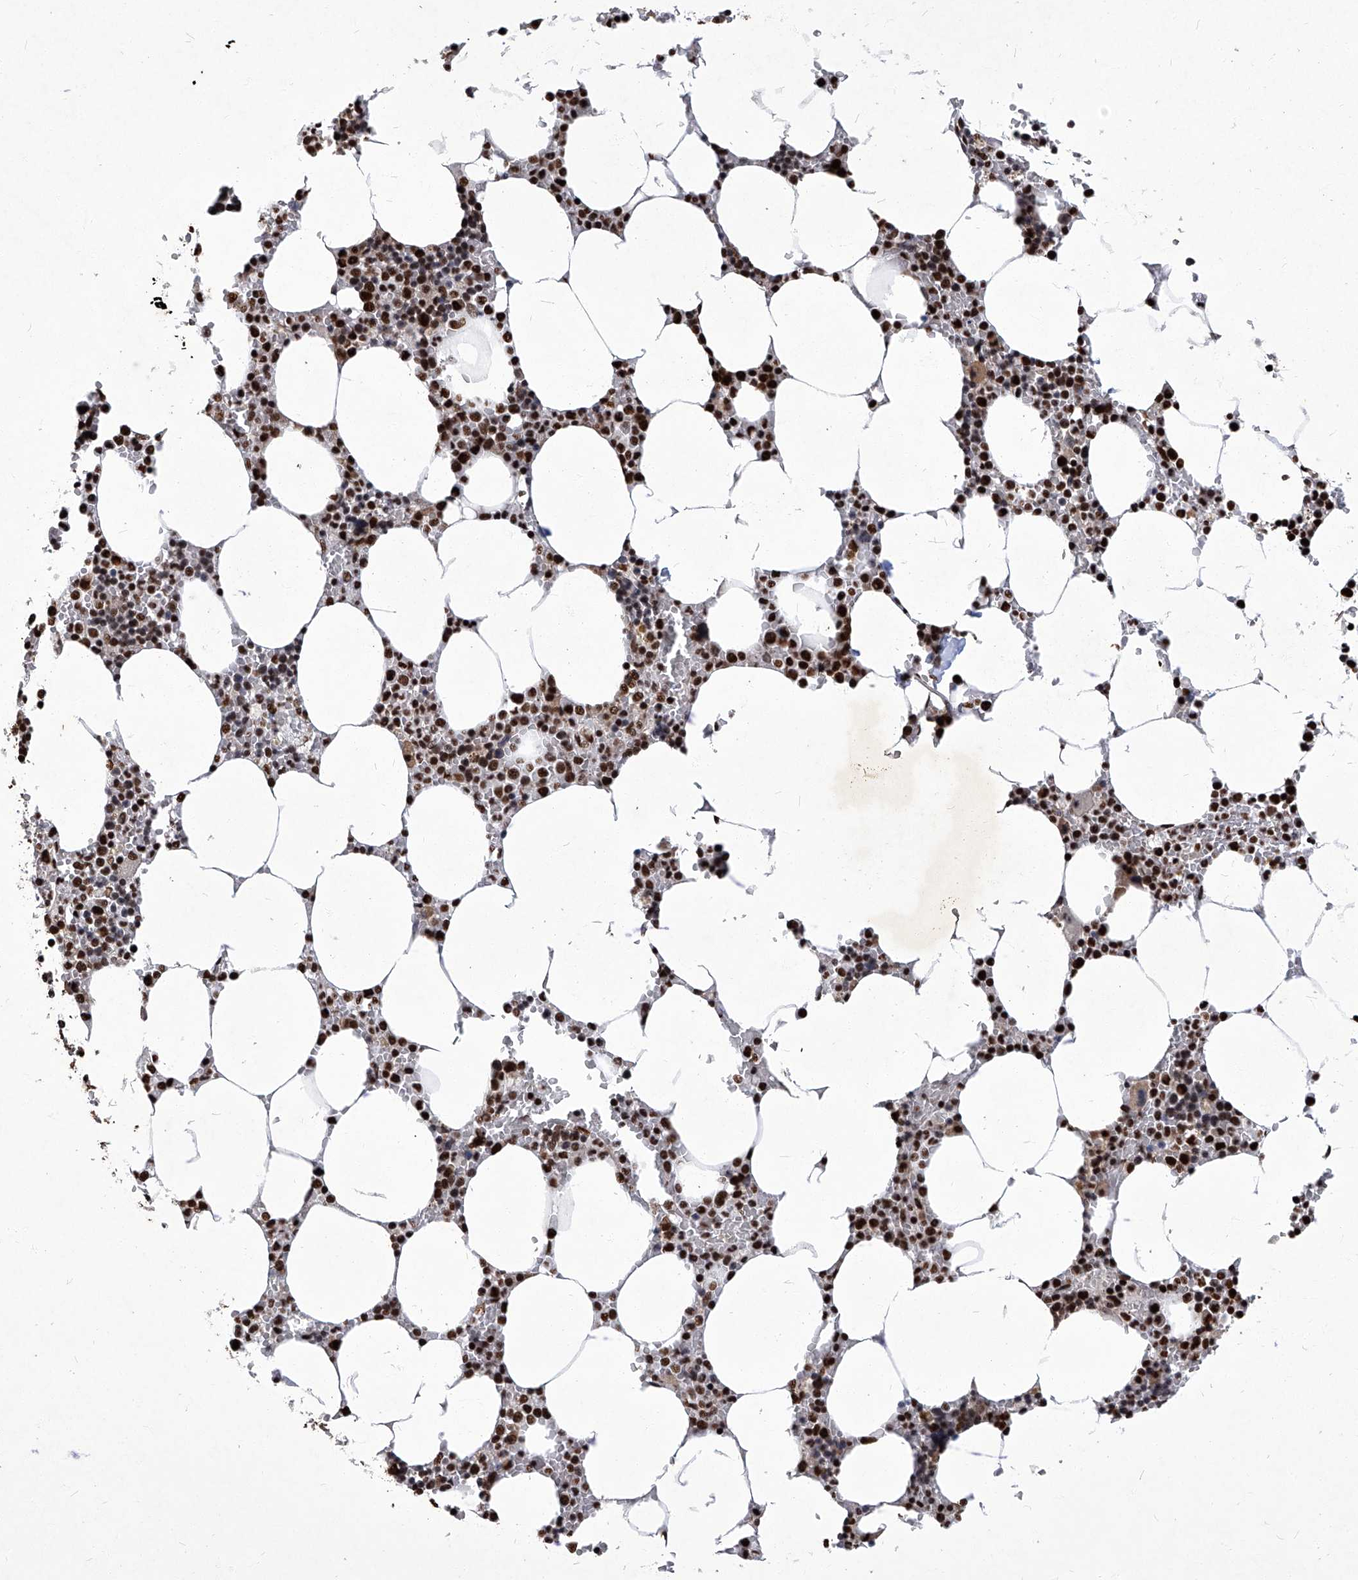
{"staining": {"intensity": "strong", "quantity": ">75%", "location": "nuclear"}, "tissue": "bone marrow", "cell_type": "Hematopoietic cells", "image_type": "normal", "snomed": [{"axis": "morphology", "description": "Normal tissue, NOS"}, {"axis": "topography", "description": "Bone marrow"}], "caption": "A brown stain shows strong nuclear expression of a protein in hematopoietic cells of benign human bone marrow. (Brightfield microscopy of DAB IHC at high magnification).", "gene": "HBP1", "patient": {"sex": "male", "age": 70}}